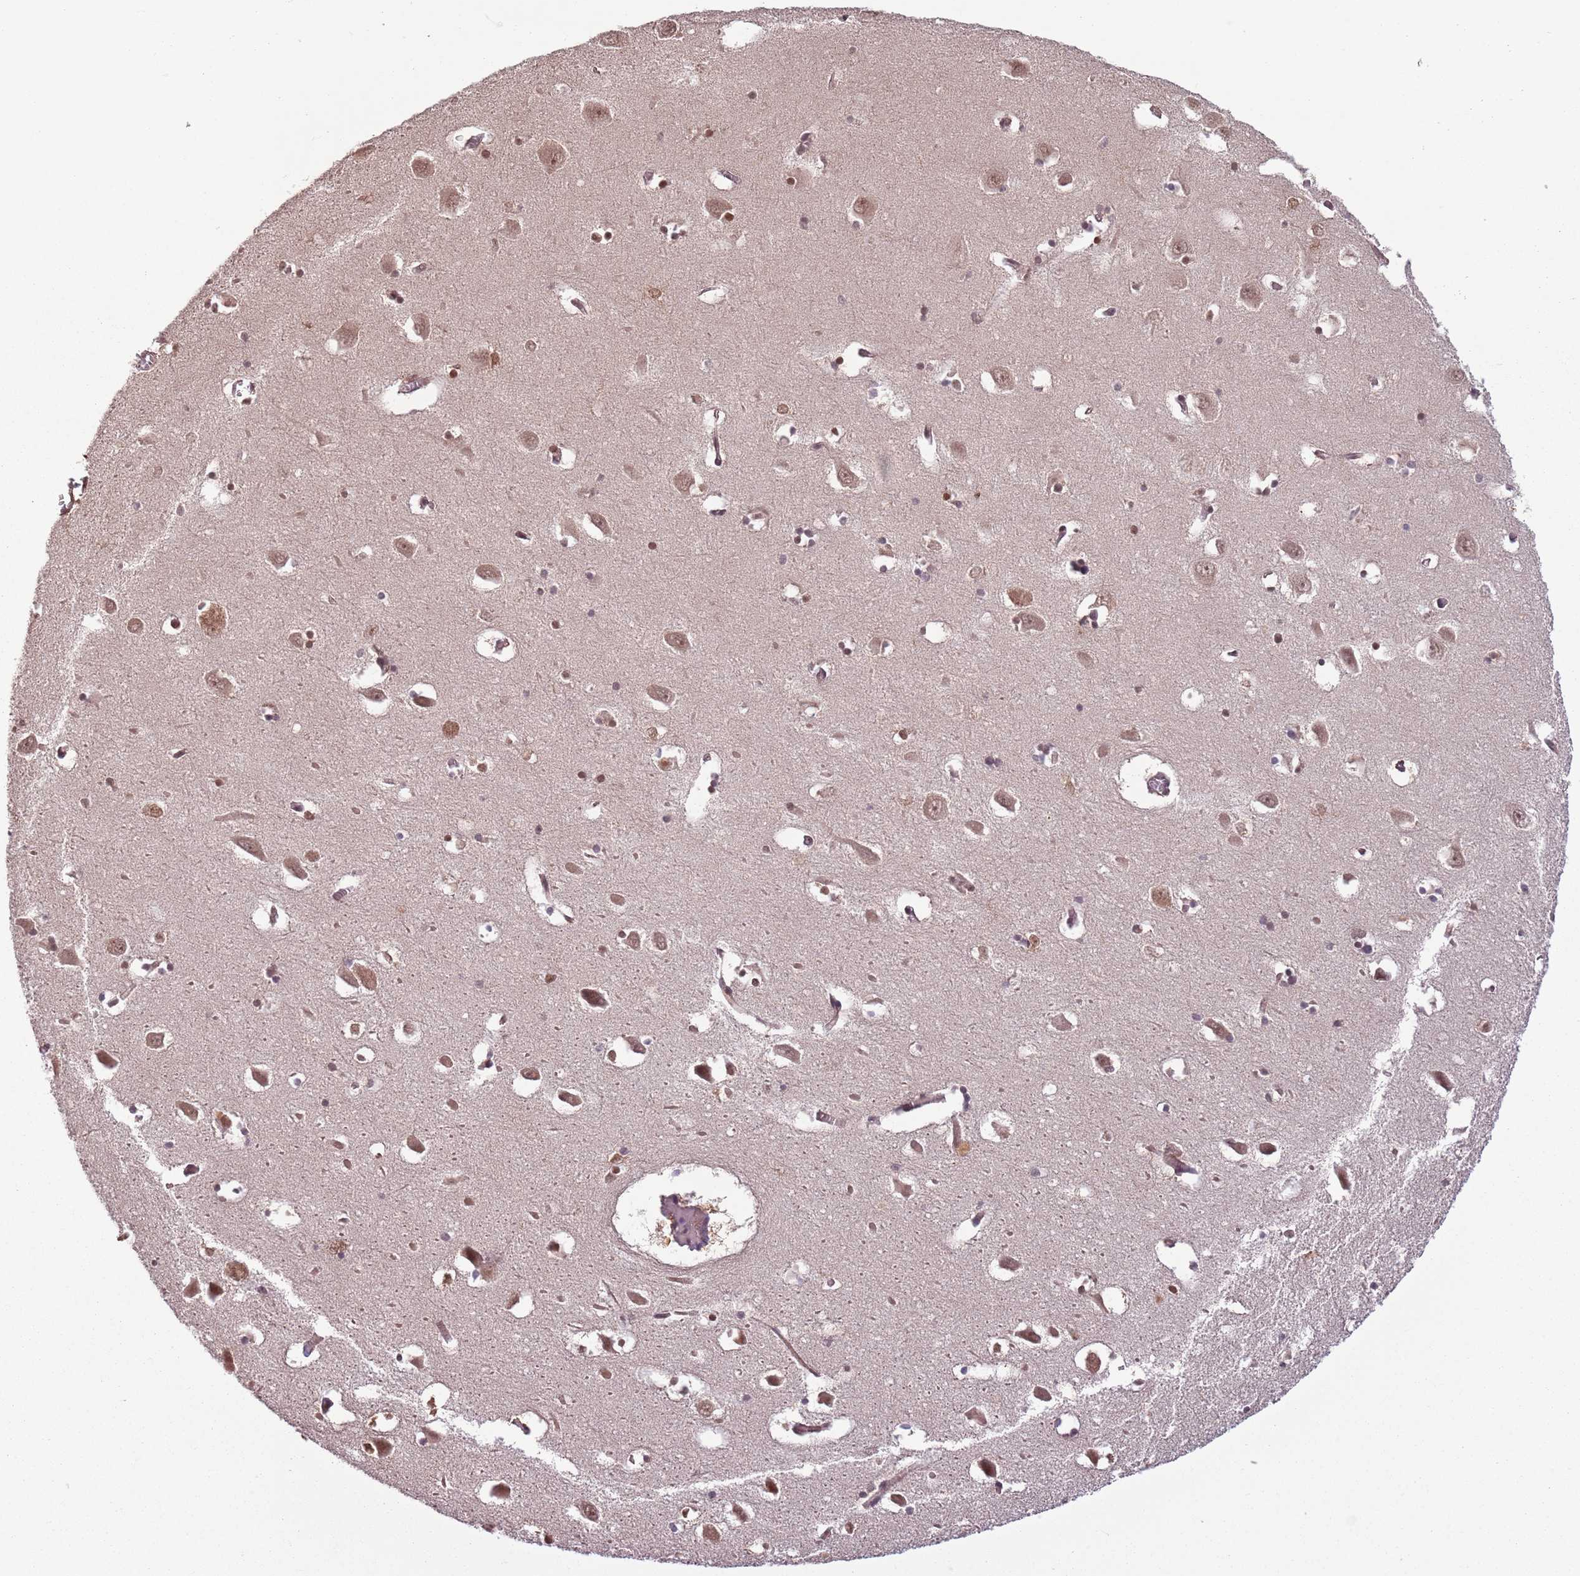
{"staining": {"intensity": "moderate", "quantity": "25%-75%", "location": "cytoplasmic/membranous,nuclear"}, "tissue": "hippocampus", "cell_type": "Glial cells", "image_type": "normal", "snomed": [{"axis": "morphology", "description": "Normal tissue, NOS"}, {"axis": "topography", "description": "Hippocampus"}], "caption": "Moderate cytoplasmic/membranous,nuclear positivity for a protein is present in approximately 25%-75% of glial cells of normal hippocampus using IHC.", "gene": "CCDC154", "patient": {"sex": "male", "age": 70}}